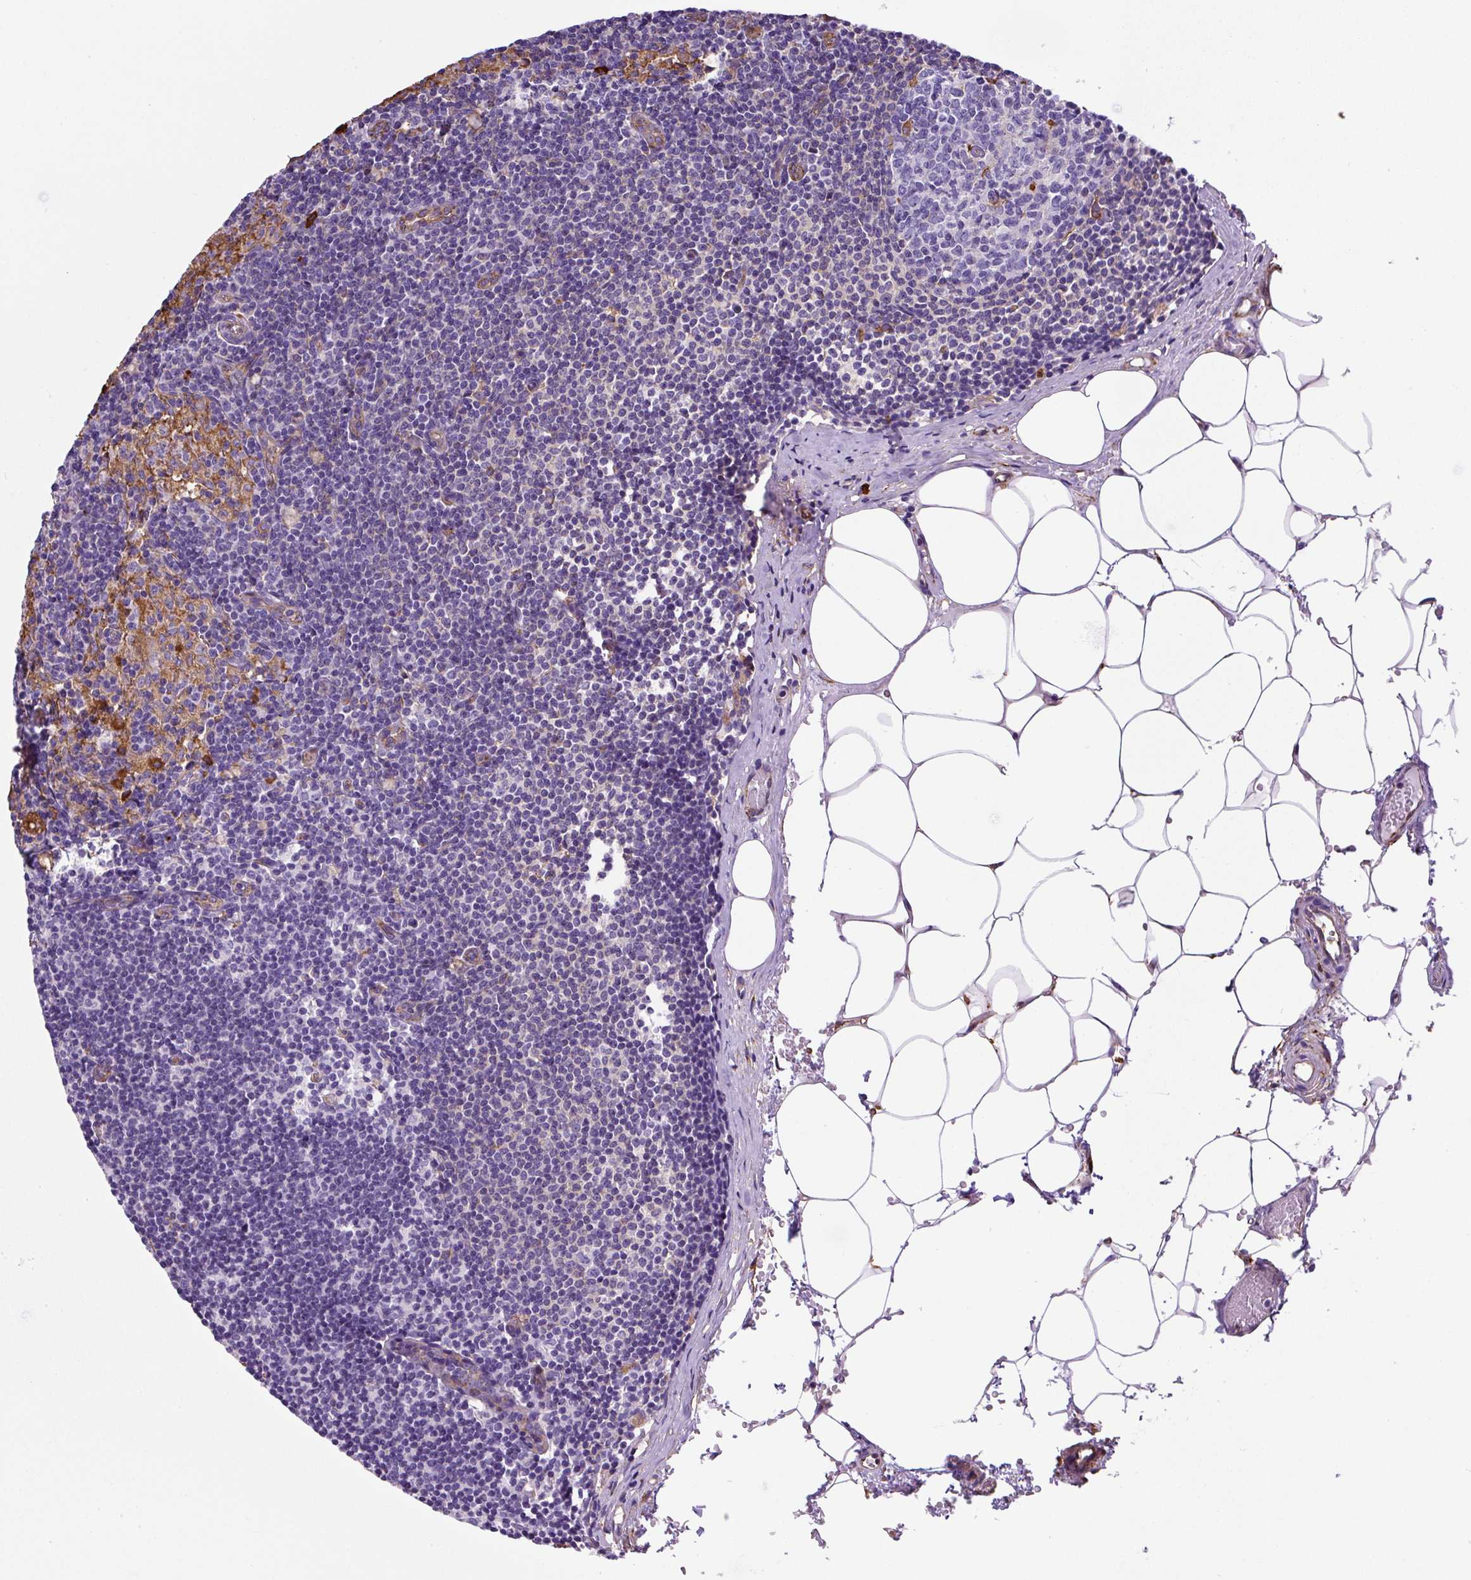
{"staining": {"intensity": "moderate", "quantity": "<25%", "location": "cytoplasmic/membranous"}, "tissue": "lymph node", "cell_type": "Germinal center cells", "image_type": "normal", "snomed": [{"axis": "morphology", "description": "Normal tissue, NOS"}, {"axis": "topography", "description": "Lymph node"}], "caption": "Protein expression analysis of normal human lymph node reveals moderate cytoplasmic/membranous positivity in approximately <25% of germinal center cells.", "gene": "MAGEB5", "patient": {"sex": "male", "age": 49}}